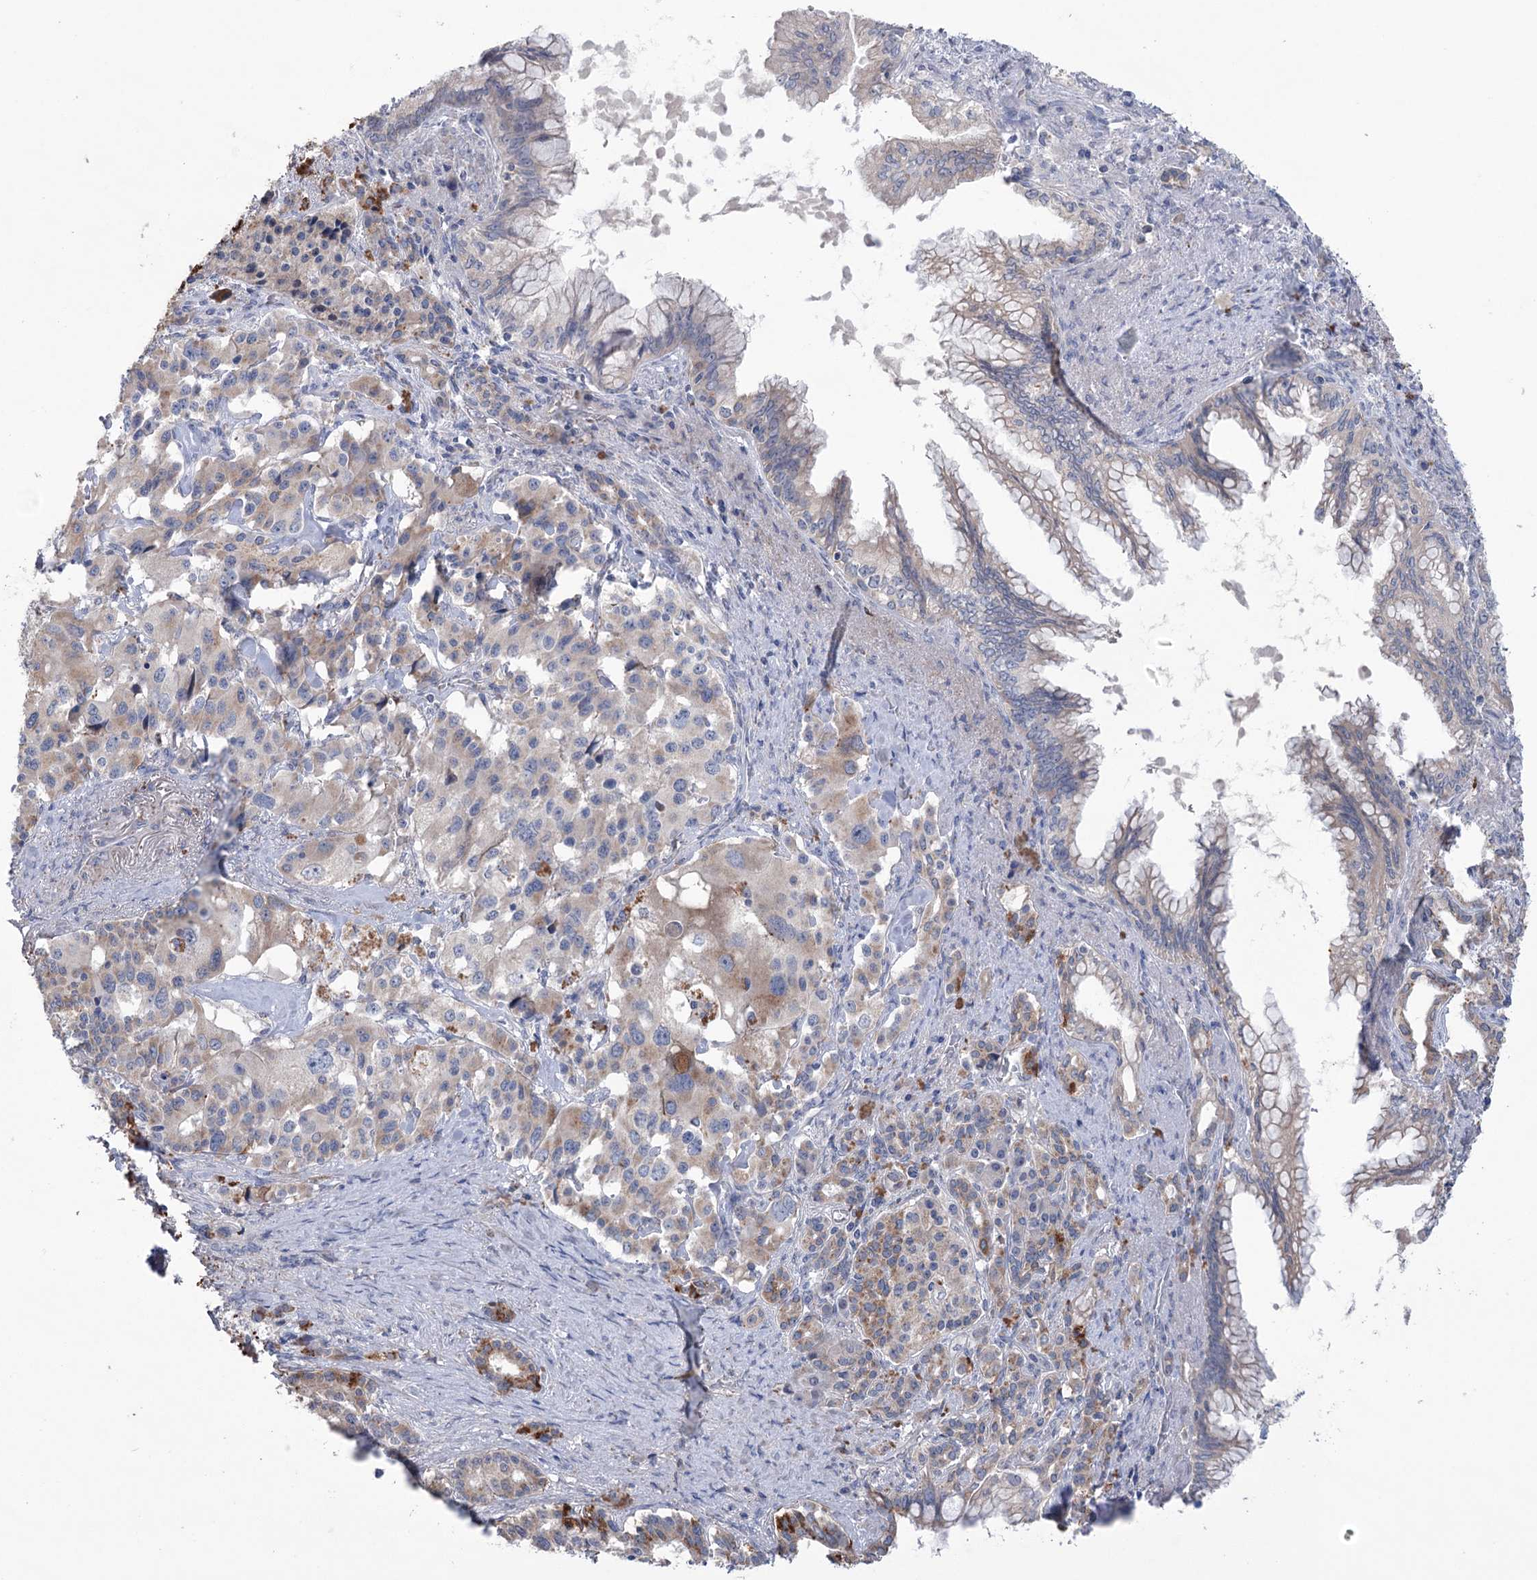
{"staining": {"intensity": "weak", "quantity": "<25%", "location": "cytoplasmic/membranous"}, "tissue": "pancreatic cancer", "cell_type": "Tumor cells", "image_type": "cancer", "snomed": [{"axis": "morphology", "description": "Adenocarcinoma, NOS"}, {"axis": "topography", "description": "Pancreas"}], "caption": "This is an IHC micrograph of human adenocarcinoma (pancreatic). There is no staining in tumor cells.", "gene": "MTCH2", "patient": {"sex": "female", "age": 74}}